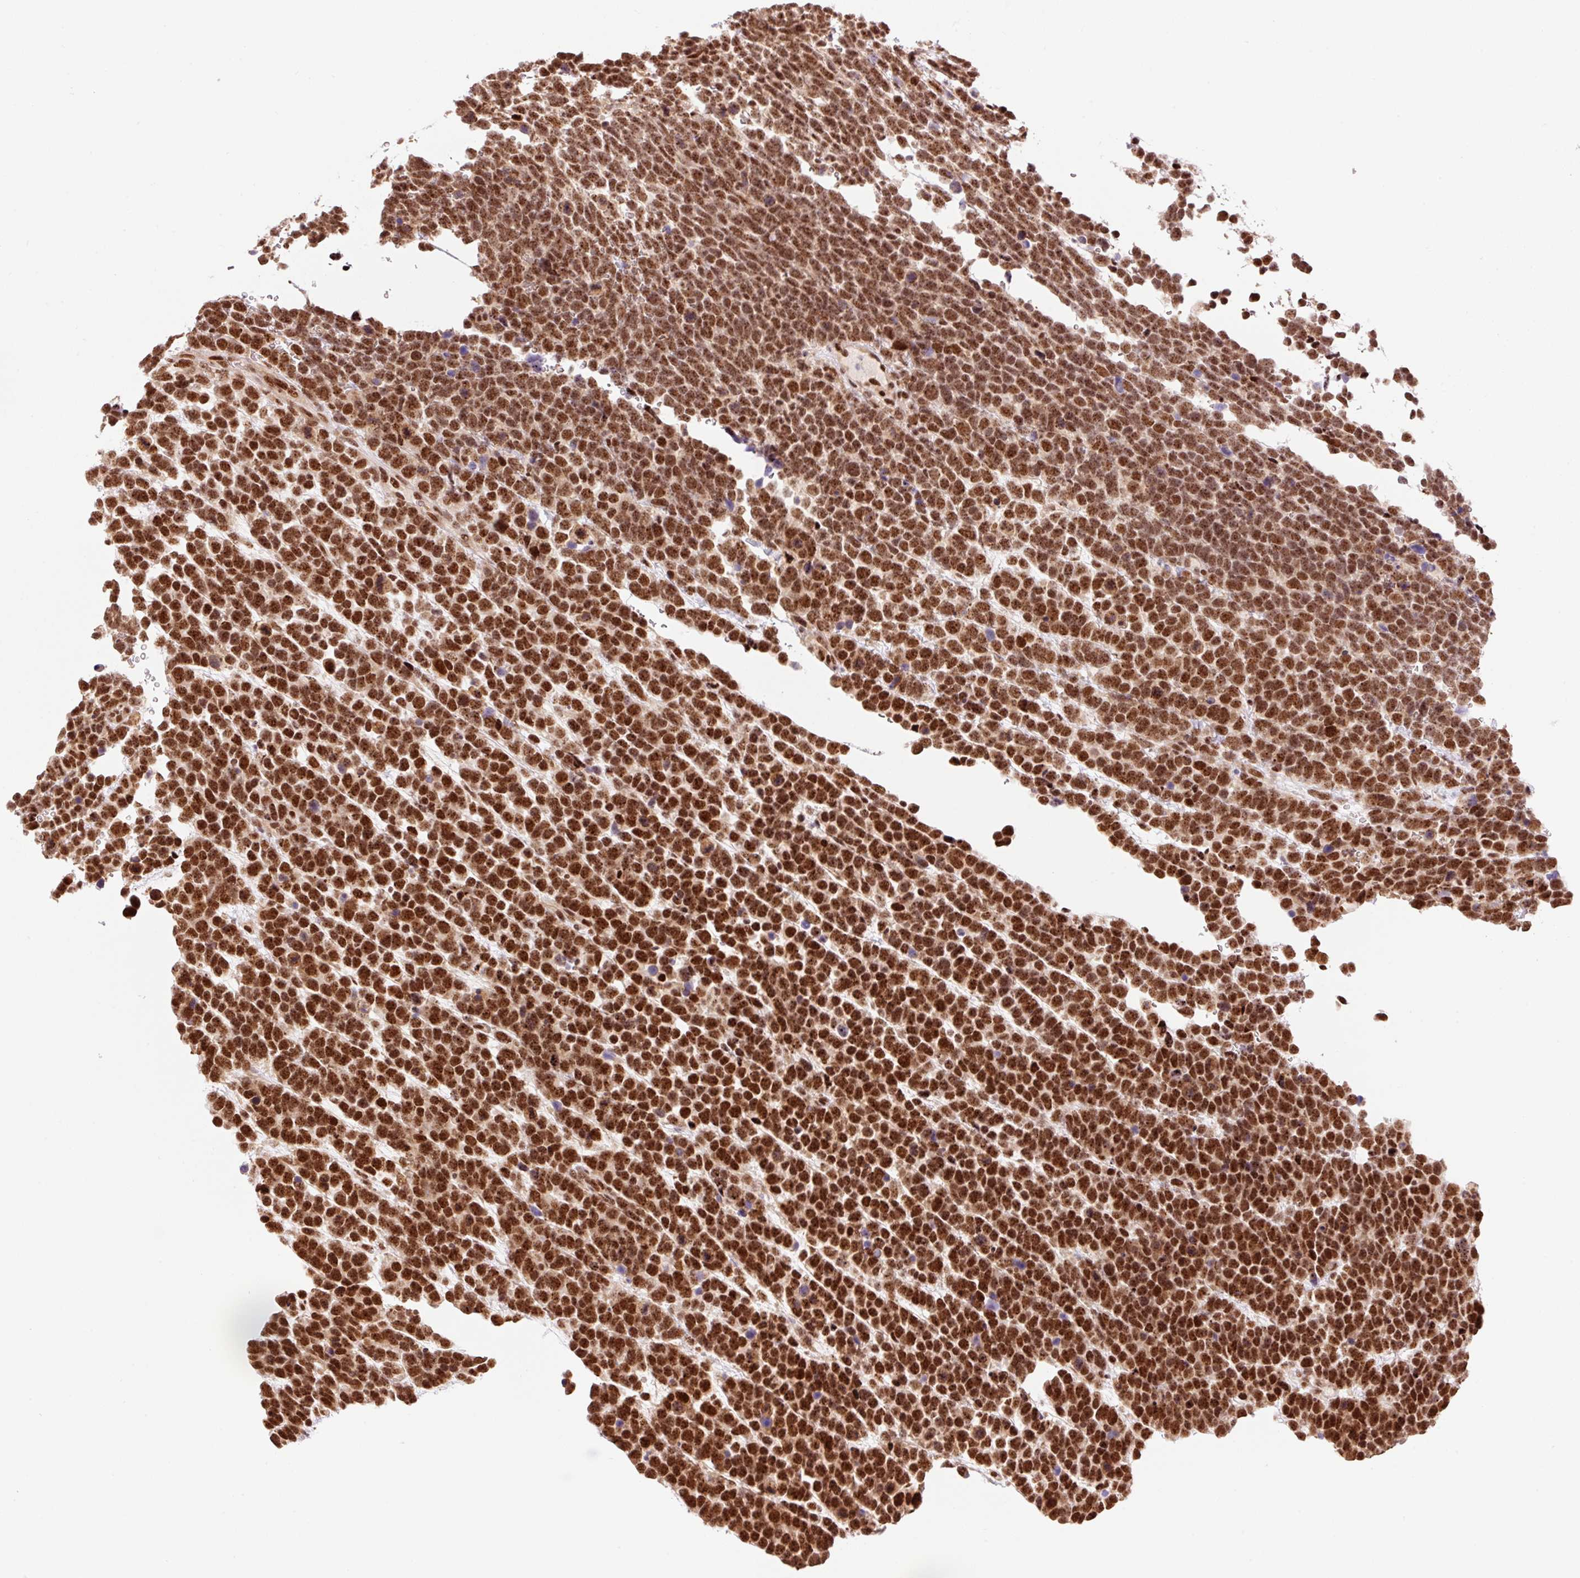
{"staining": {"intensity": "strong", "quantity": ">75%", "location": "nuclear"}, "tissue": "urothelial cancer", "cell_type": "Tumor cells", "image_type": "cancer", "snomed": [{"axis": "morphology", "description": "Urothelial carcinoma, High grade"}, {"axis": "topography", "description": "Urinary bladder"}], "caption": "Immunohistochemical staining of urothelial cancer exhibits high levels of strong nuclear expression in about >75% of tumor cells.", "gene": "INTS8", "patient": {"sex": "female", "age": 82}}